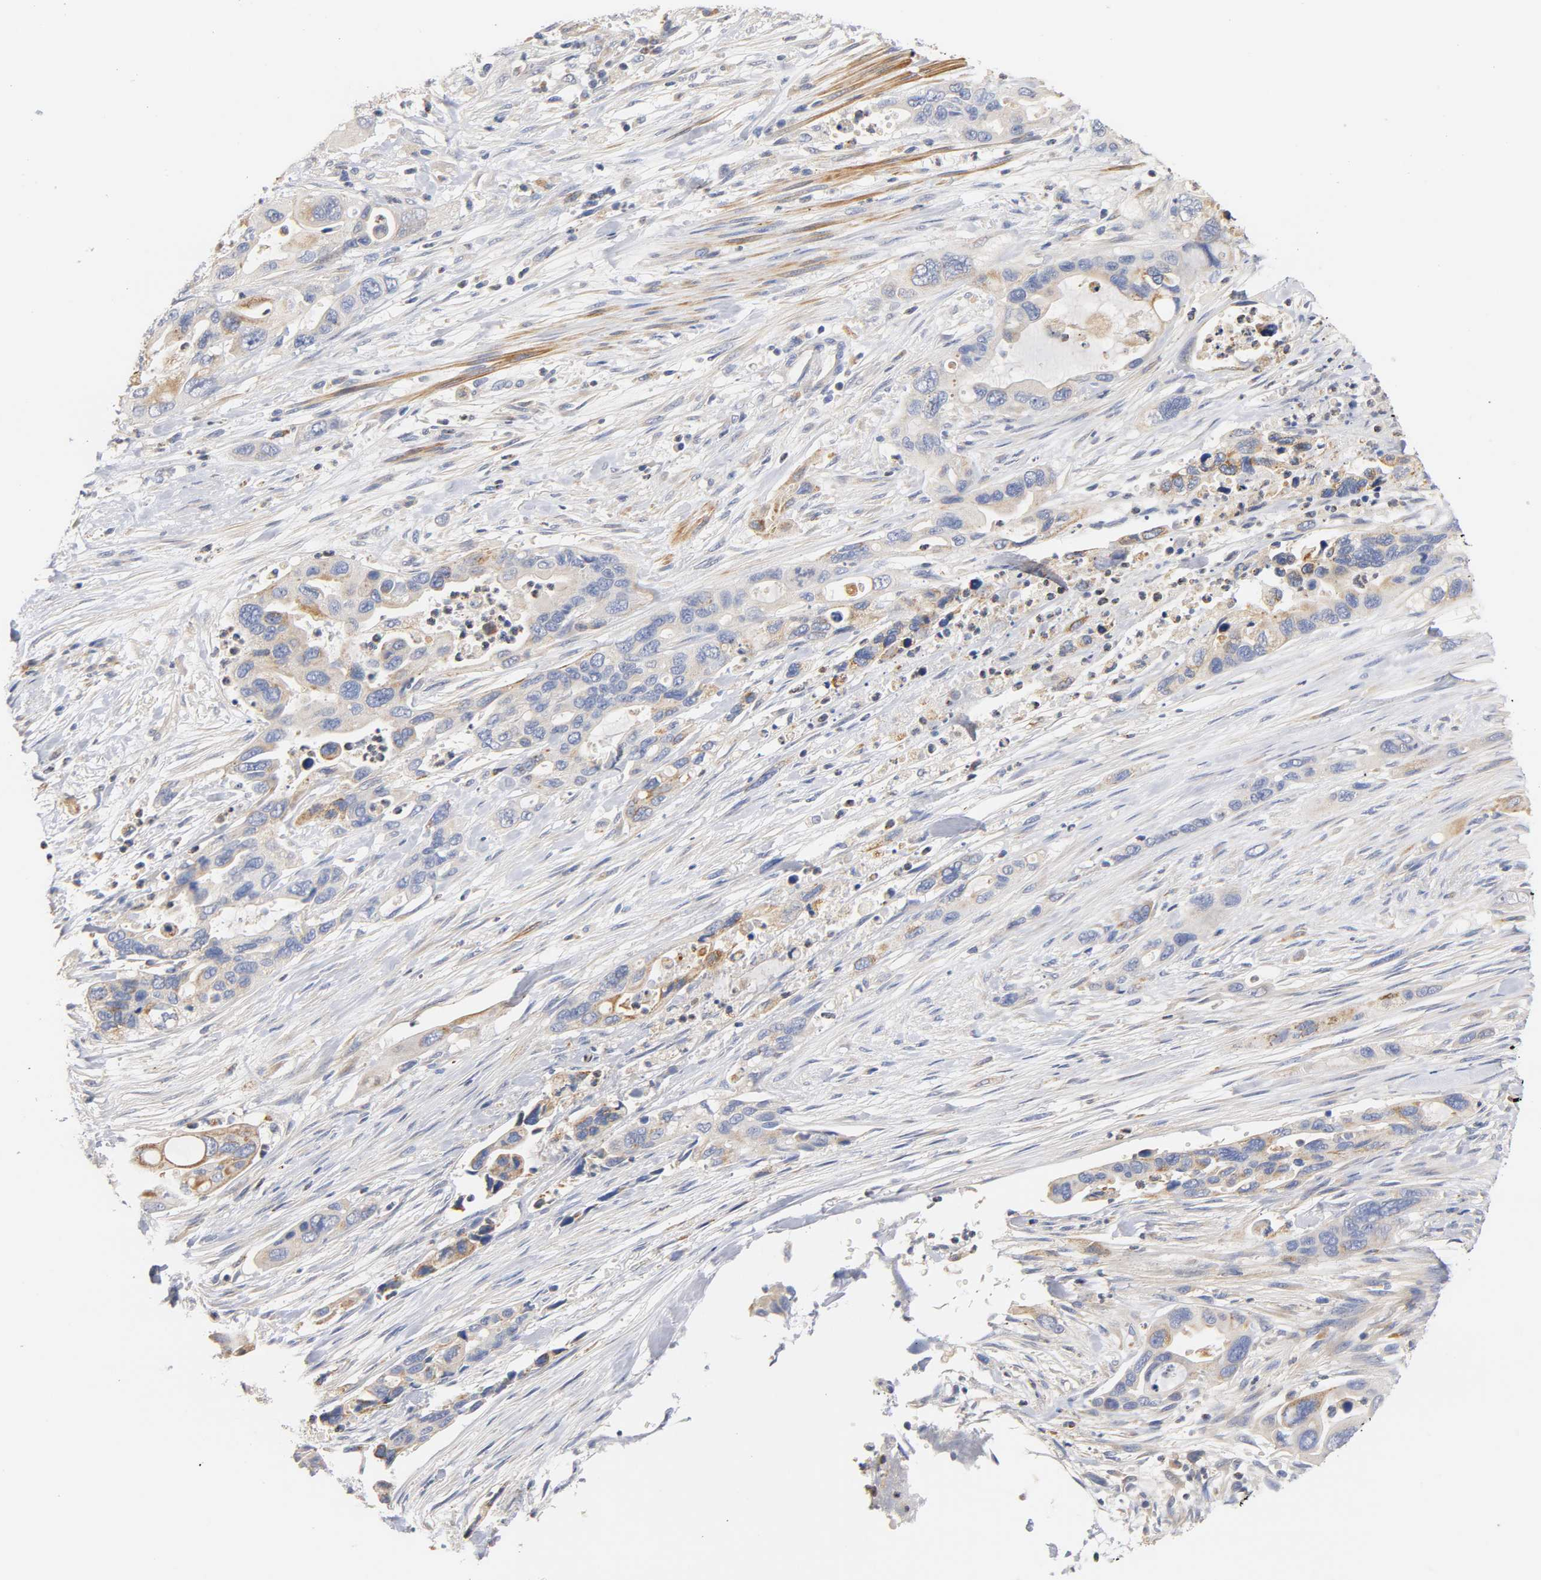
{"staining": {"intensity": "weak", "quantity": "25%-75%", "location": "cytoplasmic/membranous"}, "tissue": "pancreatic cancer", "cell_type": "Tumor cells", "image_type": "cancer", "snomed": [{"axis": "morphology", "description": "Adenocarcinoma, NOS"}, {"axis": "topography", "description": "Pancreas"}], "caption": "The image reveals staining of pancreatic cancer, revealing weak cytoplasmic/membranous protein positivity (brown color) within tumor cells.", "gene": "SEMA5A", "patient": {"sex": "female", "age": 71}}